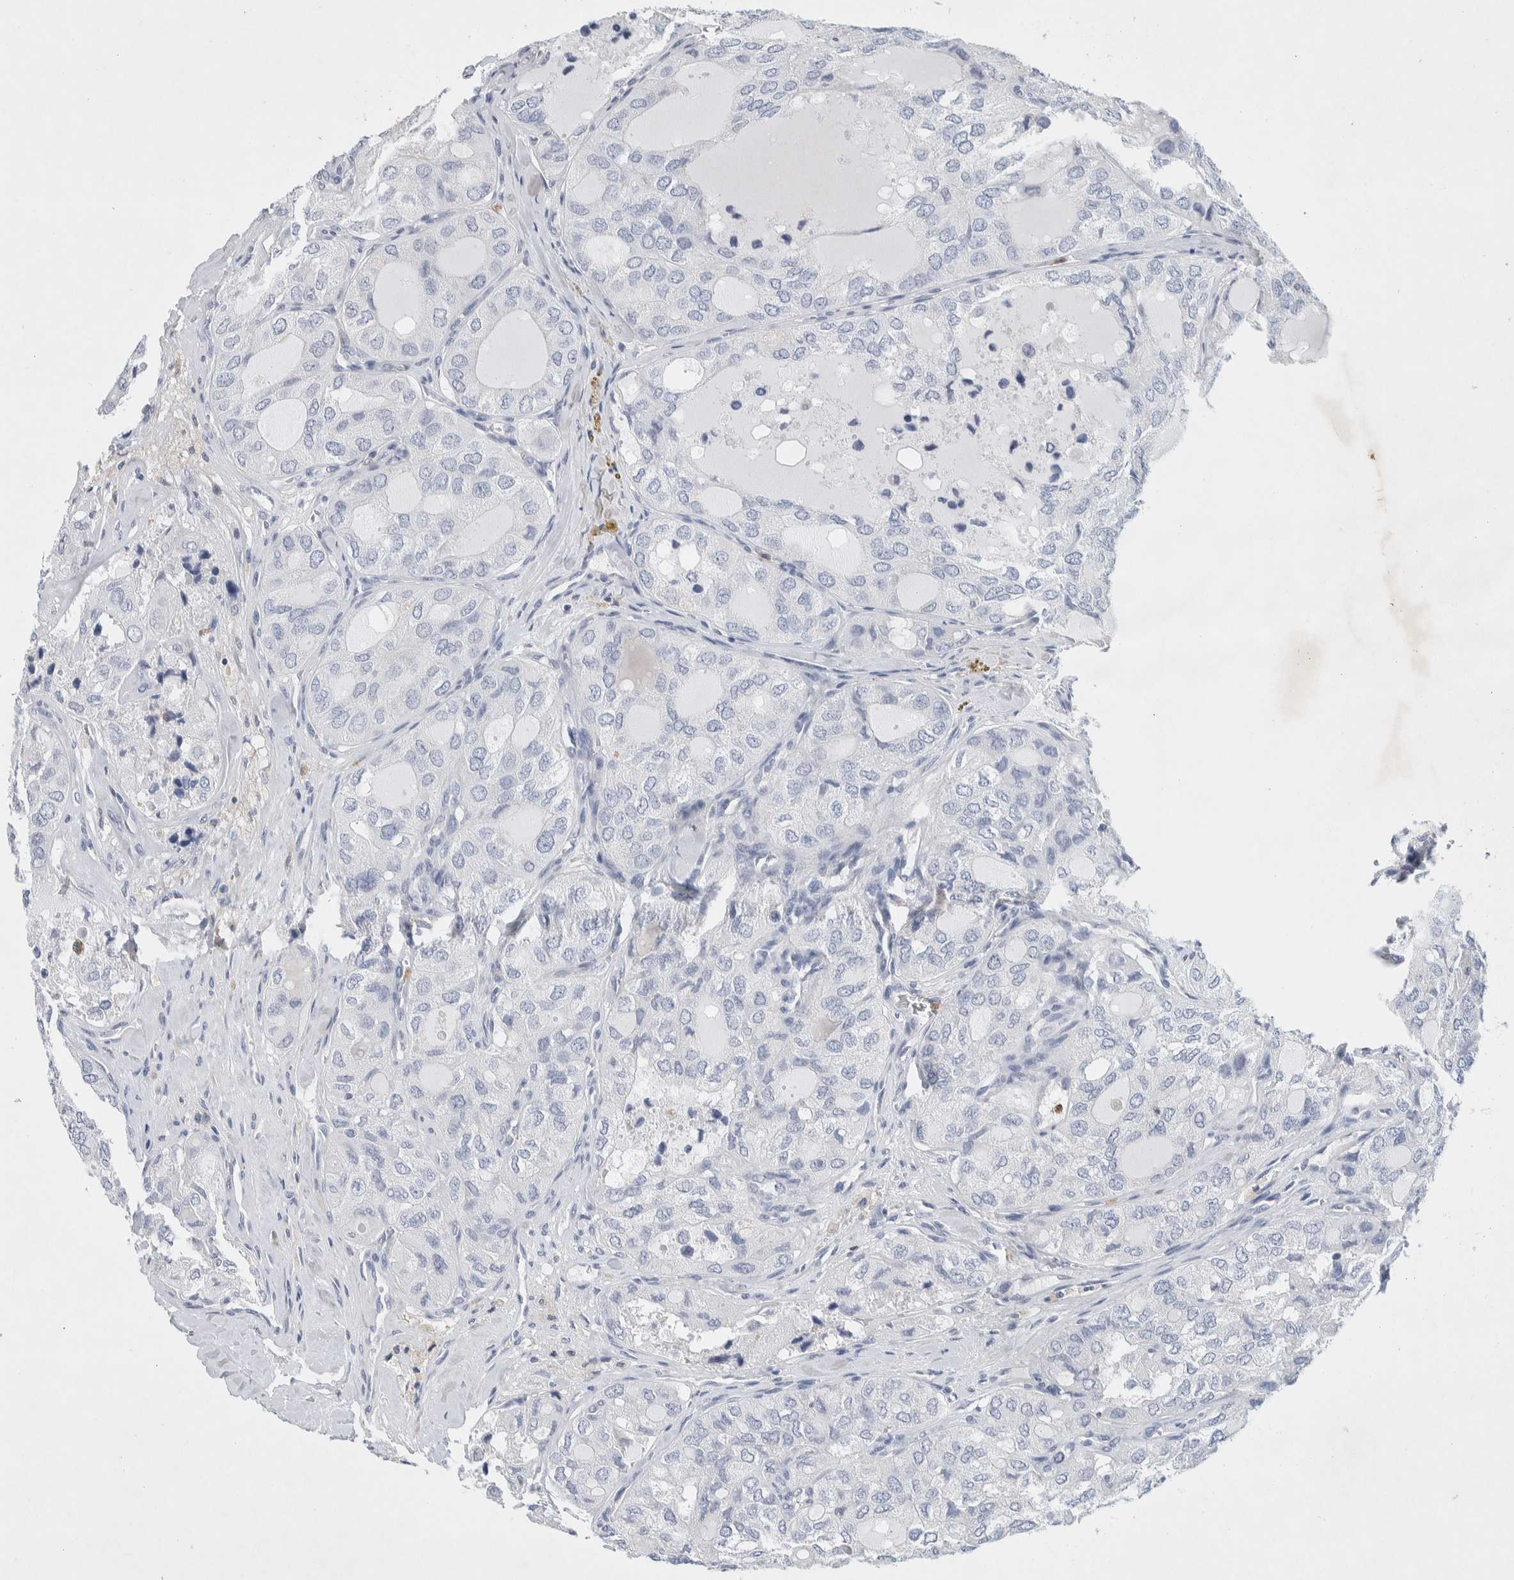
{"staining": {"intensity": "negative", "quantity": "none", "location": "none"}, "tissue": "thyroid cancer", "cell_type": "Tumor cells", "image_type": "cancer", "snomed": [{"axis": "morphology", "description": "Follicular adenoma carcinoma, NOS"}, {"axis": "topography", "description": "Thyroid gland"}], "caption": "This is an immunohistochemistry (IHC) image of thyroid follicular adenoma carcinoma. There is no staining in tumor cells.", "gene": "NCF2", "patient": {"sex": "male", "age": 75}}